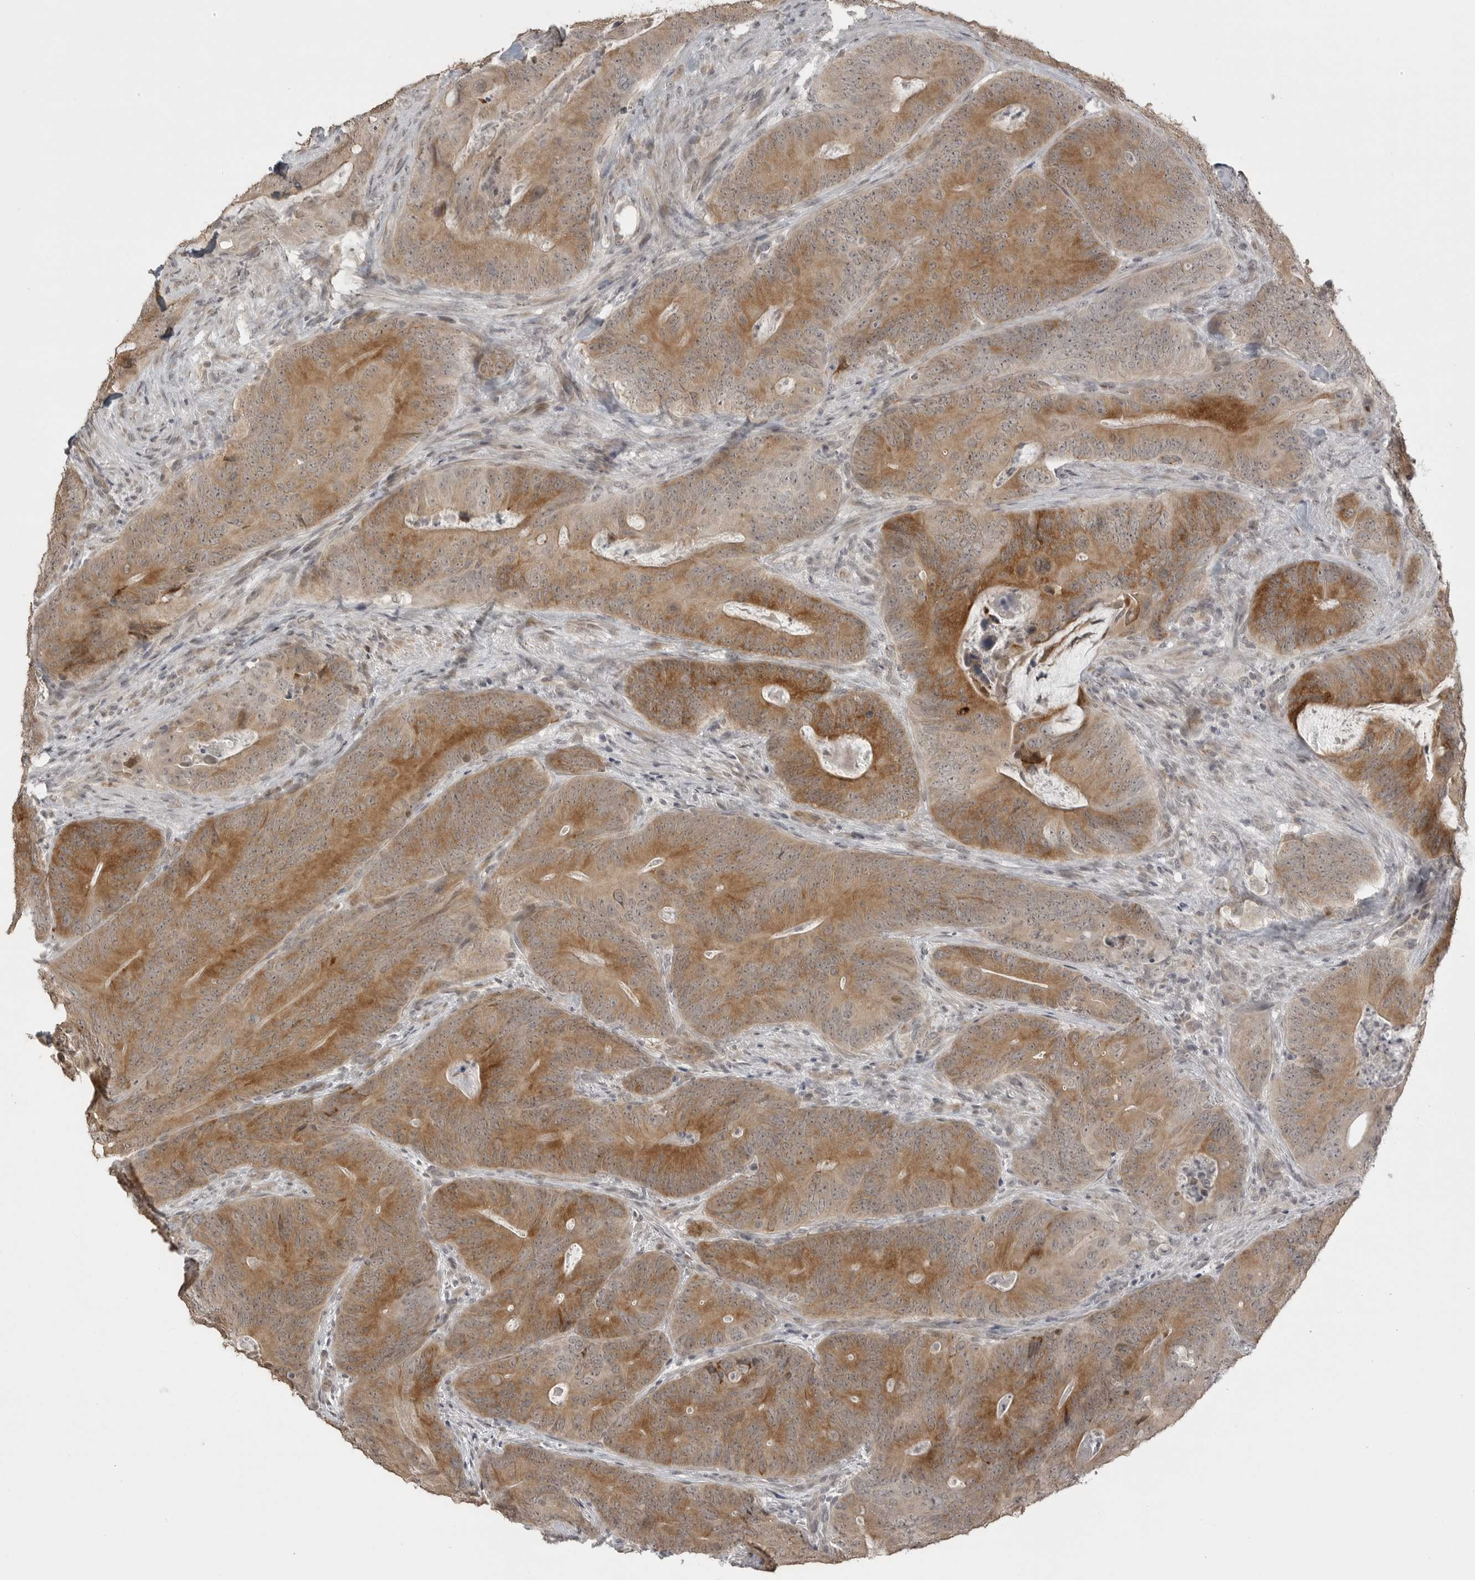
{"staining": {"intensity": "moderate", "quantity": ">75%", "location": "cytoplasmic/membranous"}, "tissue": "colorectal cancer", "cell_type": "Tumor cells", "image_type": "cancer", "snomed": [{"axis": "morphology", "description": "Normal tissue, NOS"}, {"axis": "topography", "description": "Colon"}], "caption": "High-power microscopy captured an immunohistochemistry image of colorectal cancer, revealing moderate cytoplasmic/membranous staining in about >75% of tumor cells.", "gene": "SMG8", "patient": {"sex": "female", "age": 82}}